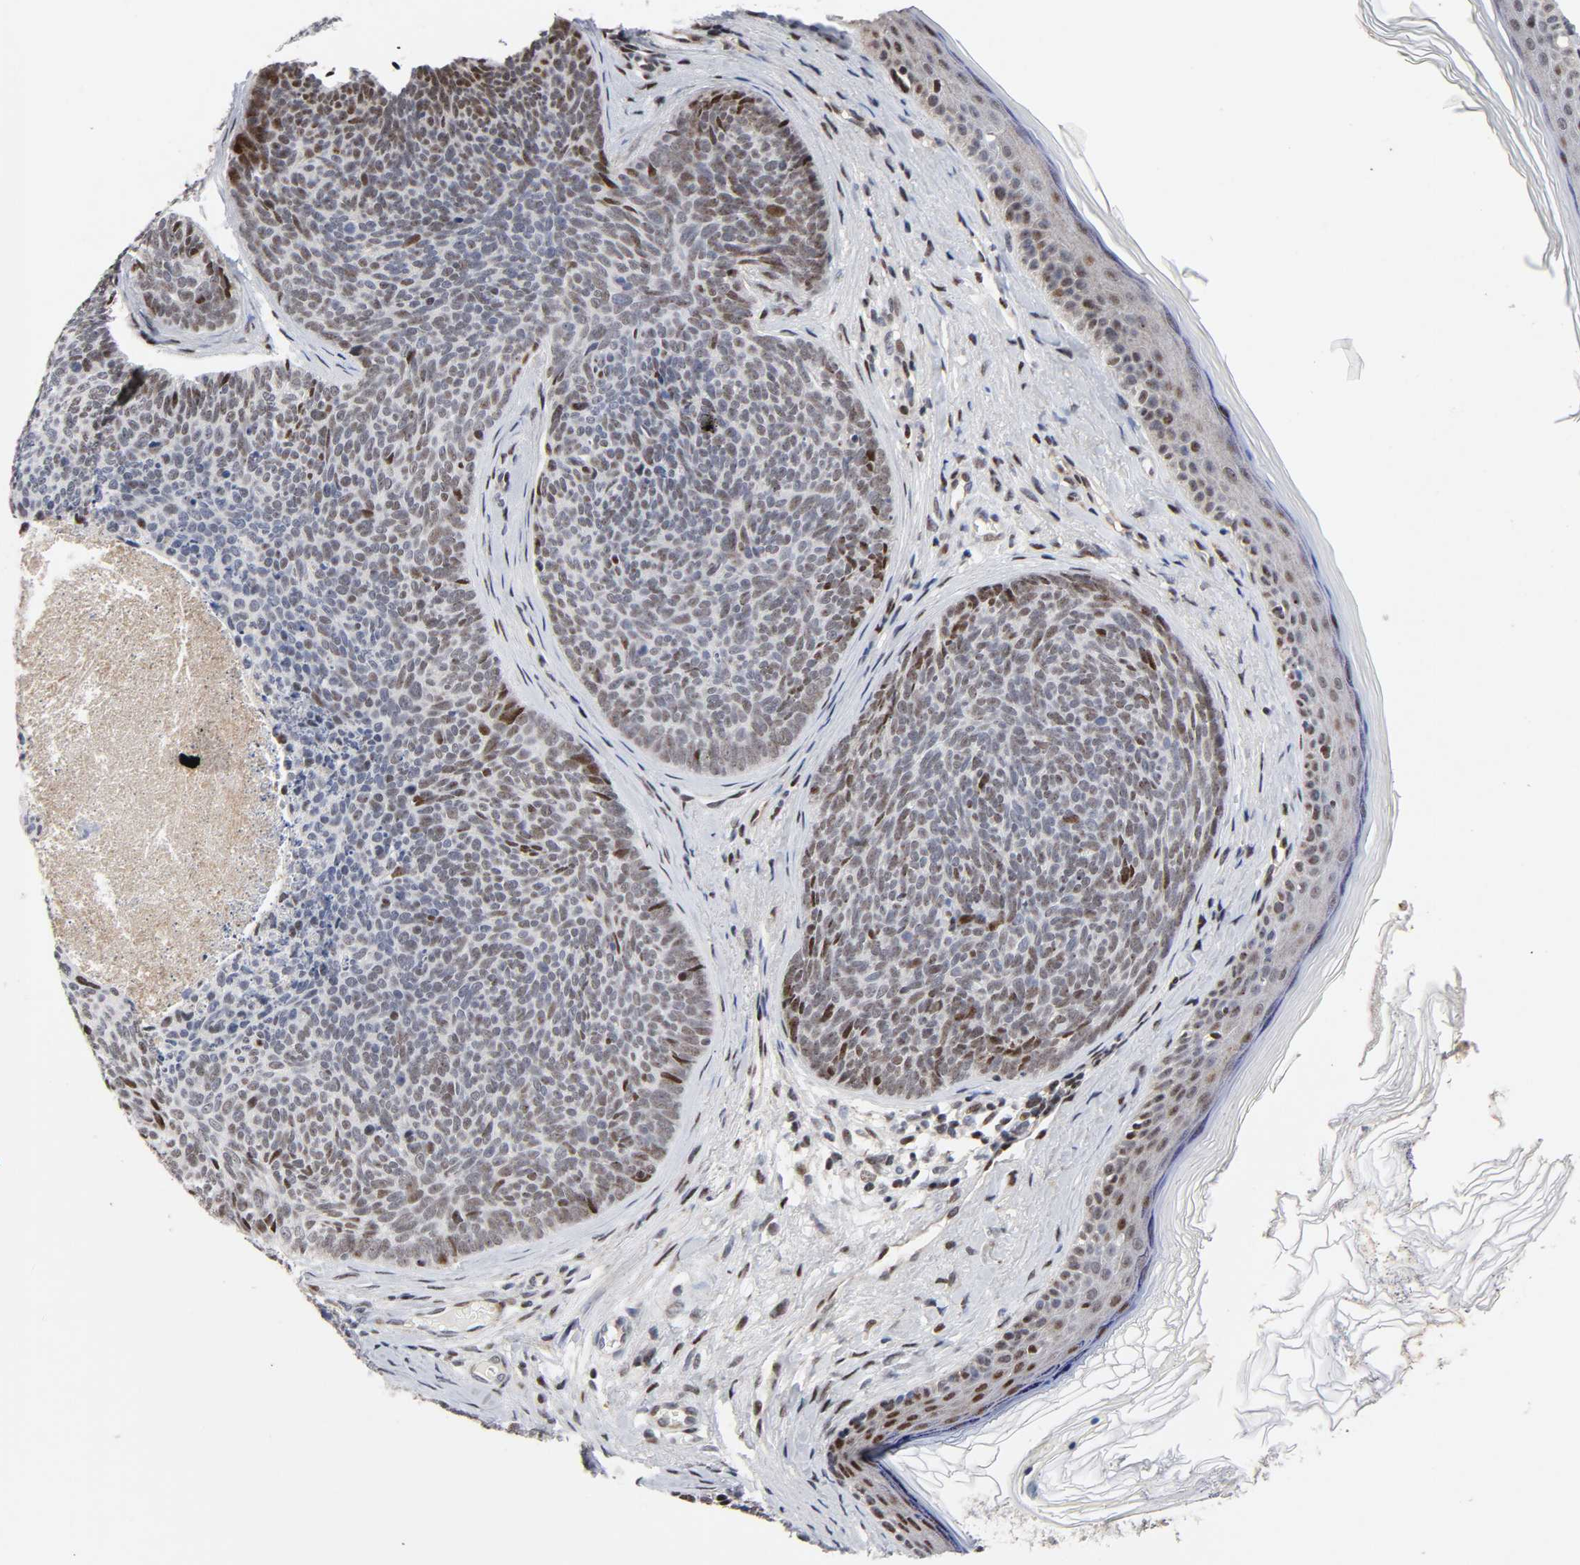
{"staining": {"intensity": "moderate", "quantity": "25%-75%", "location": "nuclear"}, "tissue": "skin cancer", "cell_type": "Tumor cells", "image_type": "cancer", "snomed": [{"axis": "morphology", "description": "Normal tissue, NOS"}, {"axis": "morphology", "description": "Basal cell carcinoma"}, {"axis": "topography", "description": "Skin"}], "caption": "Immunohistochemistry image of skin cancer (basal cell carcinoma) stained for a protein (brown), which displays medium levels of moderate nuclear staining in approximately 25%-75% of tumor cells.", "gene": "STK38", "patient": {"sex": "female", "age": 69}}